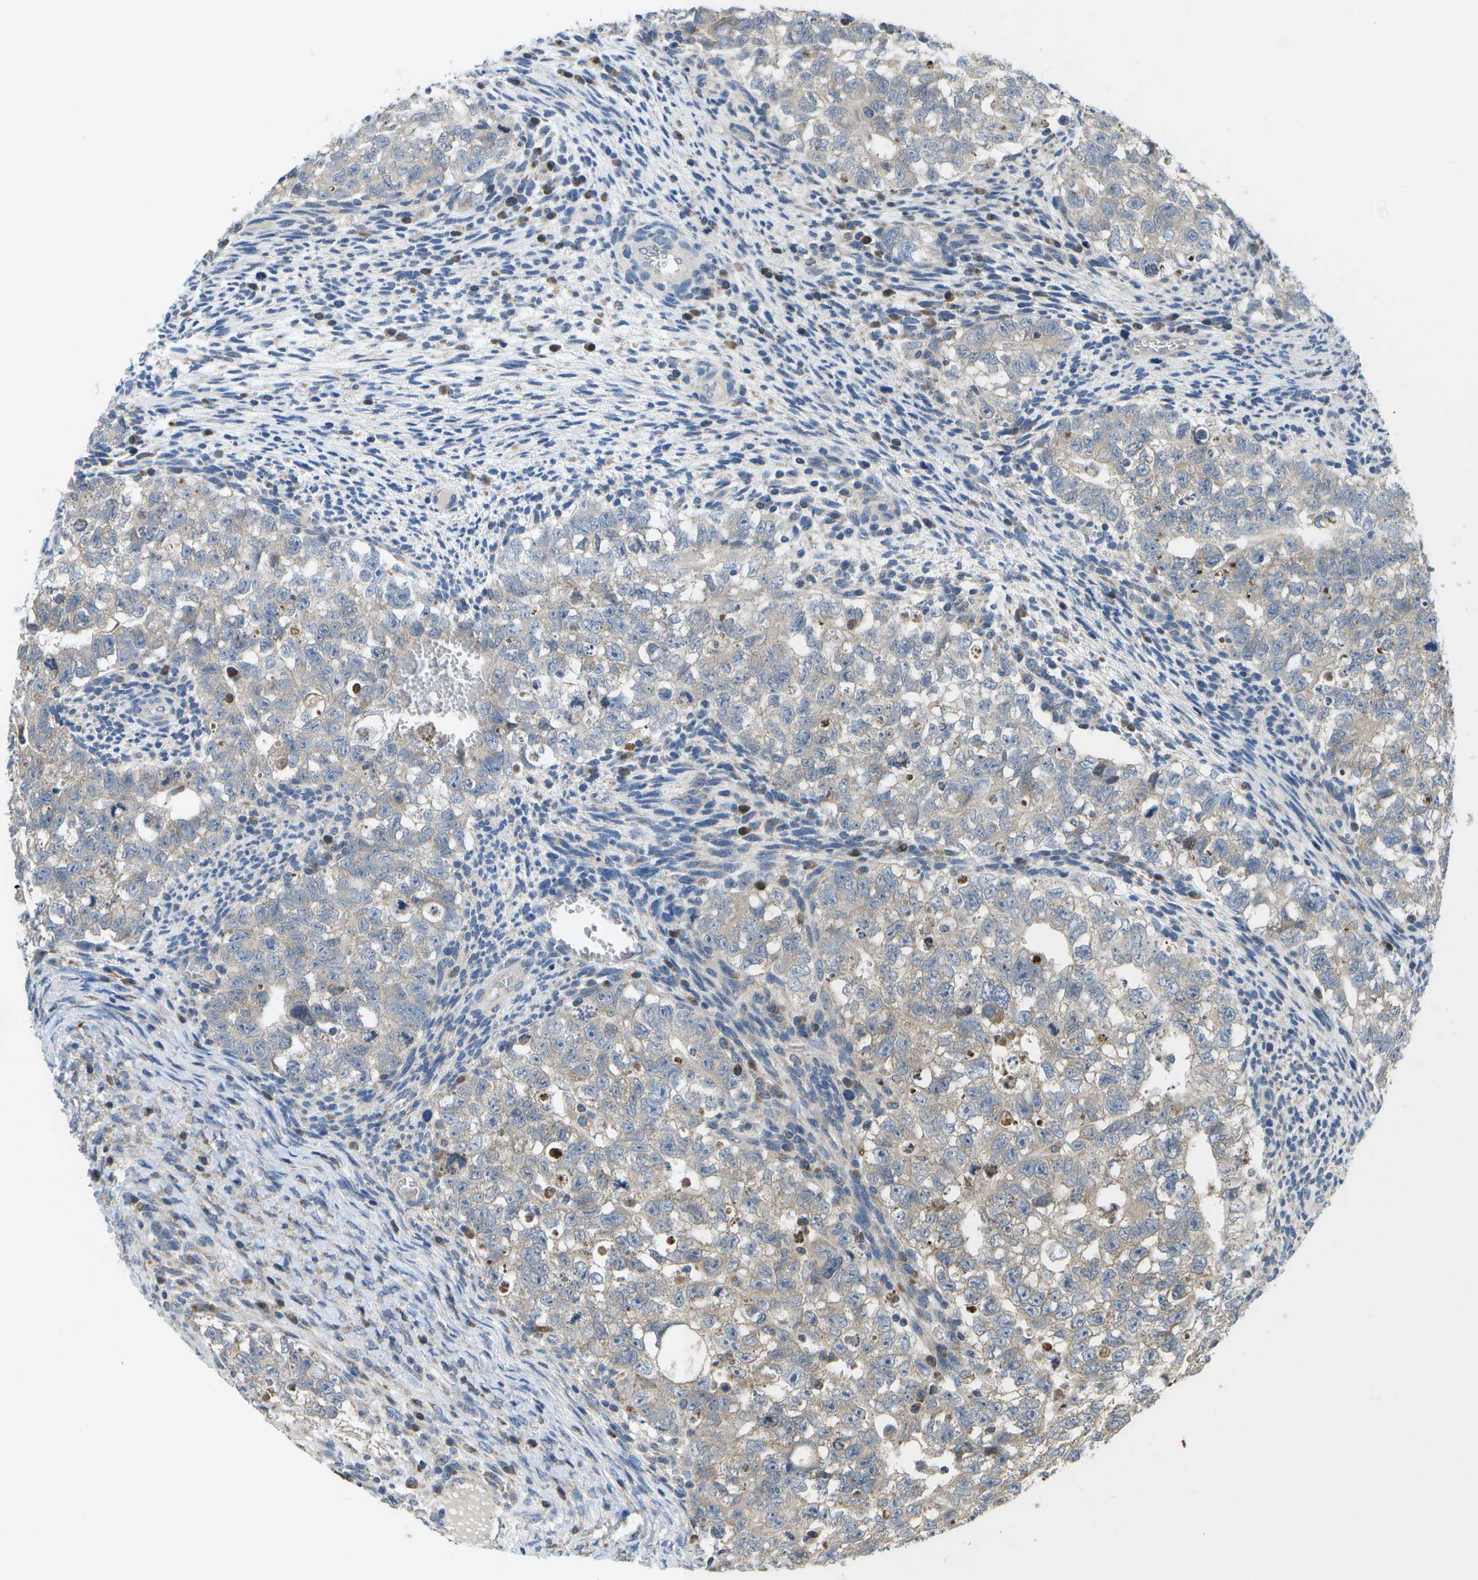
{"staining": {"intensity": "weak", "quantity": "<25%", "location": "cytoplasmic/membranous"}, "tissue": "testis cancer", "cell_type": "Tumor cells", "image_type": "cancer", "snomed": [{"axis": "morphology", "description": "Seminoma, NOS"}, {"axis": "morphology", "description": "Carcinoma, Embryonal, NOS"}, {"axis": "topography", "description": "Testis"}], "caption": "IHC photomicrograph of neoplastic tissue: testis embryonal carcinoma stained with DAB (3,3'-diaminobenzidine) demonstrates no significant protein staining in tumor cells.", "gene": "HADHA", "patient": {"sex": "male", "age": 38}}